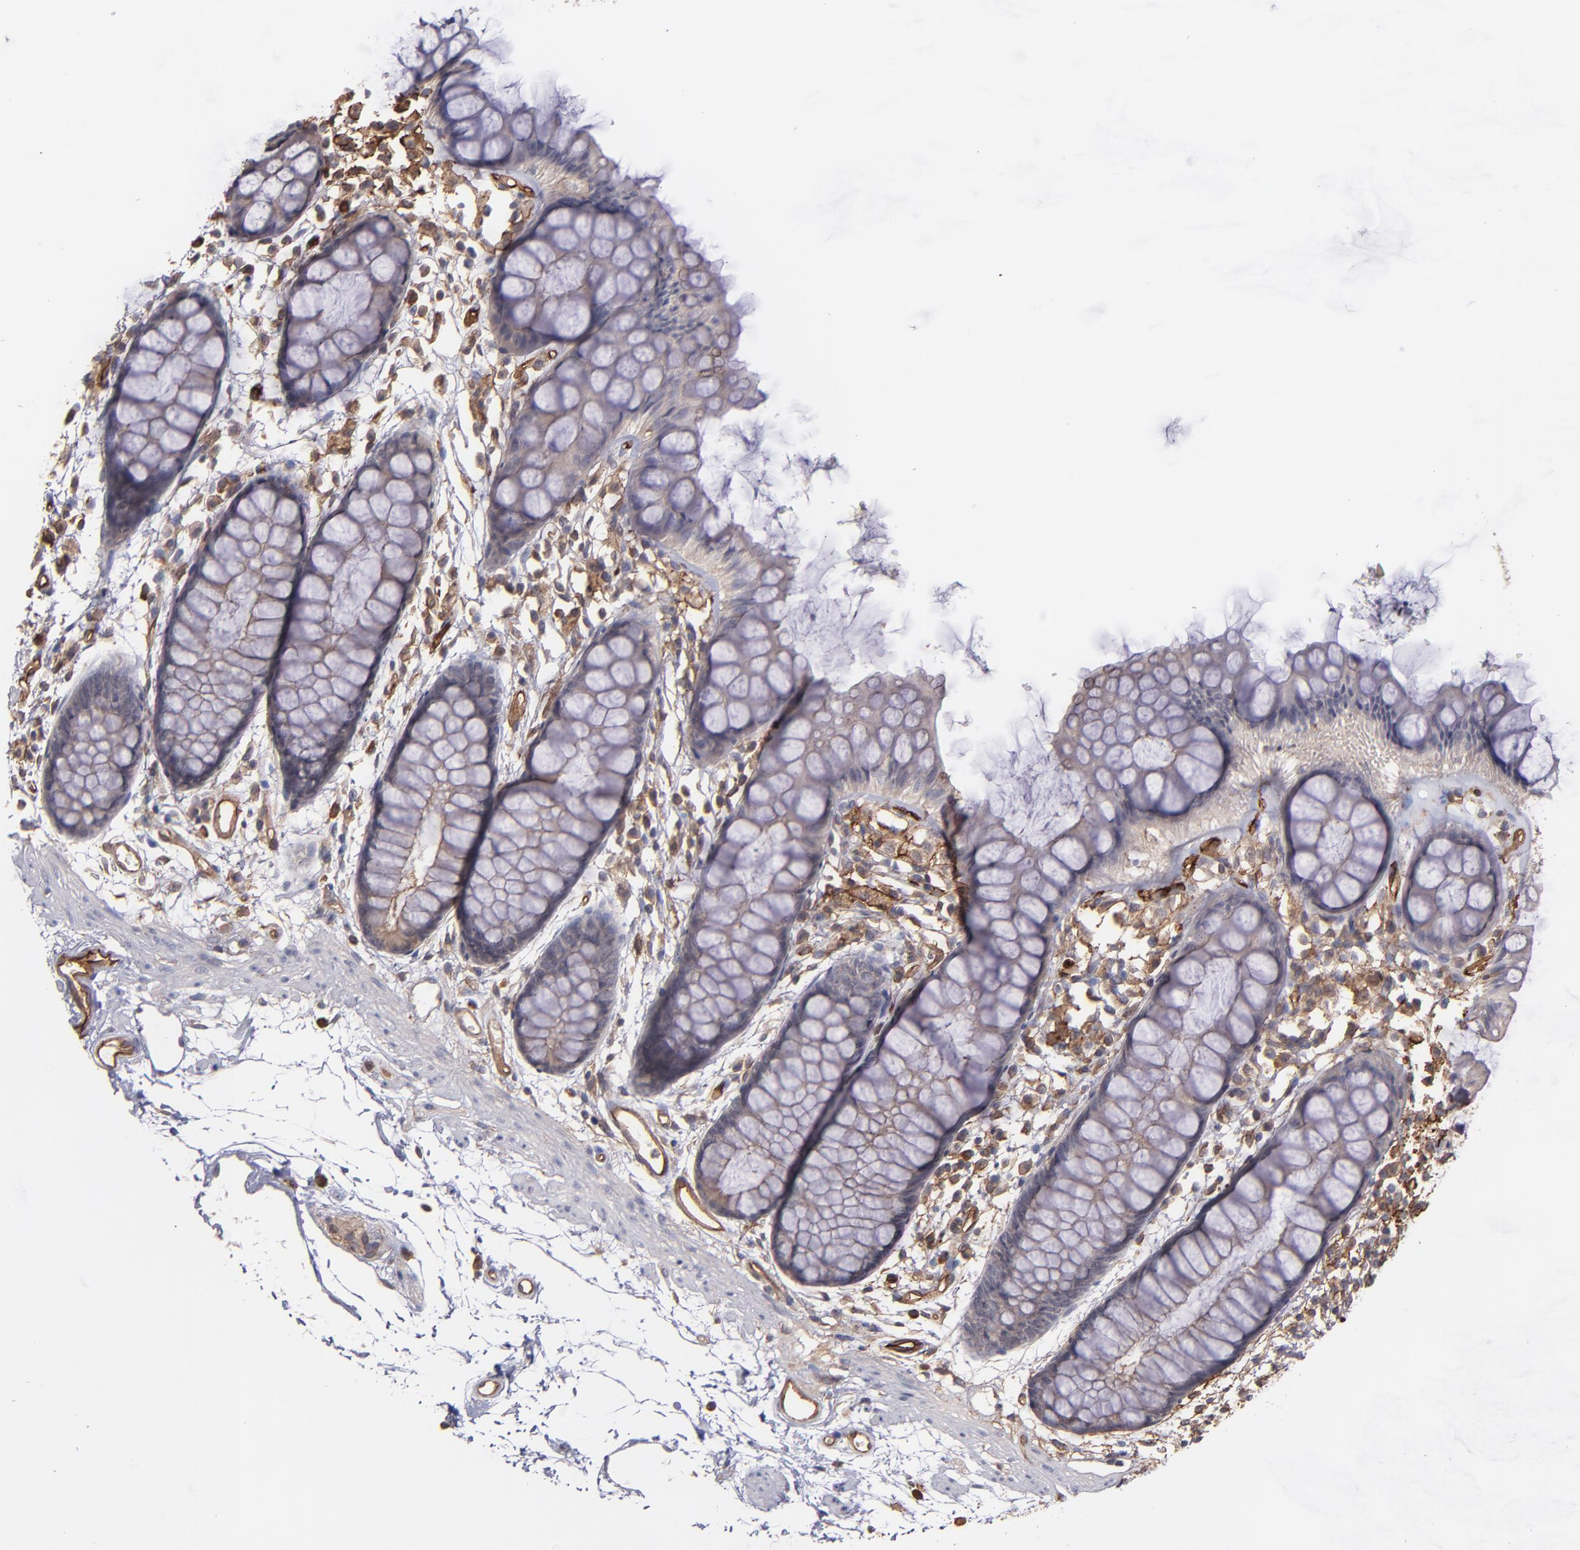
{"staining": {"intensity": "moderate", "quantity": "25%-75%", "location": "cytoplasmic/membranous"}, "tissue": "rectum", "cell_type": "Glandular cells", "image_type": "normal", "snomed": [{"axis": "morphology", "description": "Normal tissue, NOS"}, {"axis": "topography", "description": "Rectum"}], "caption": "Rectum was stained to show a protein in brown. There is medium levels of moderate cytoplasmic/membranous staining in approximately 25%-75% of glandular cells. The staining was performed using DAB to visualize the protein expression in brown, while the nuclei were stained in blue with hematoxylin (Magnification: 20x).", "gene": "ICAM1", "patient": {"sex": "female", "age": 66}}